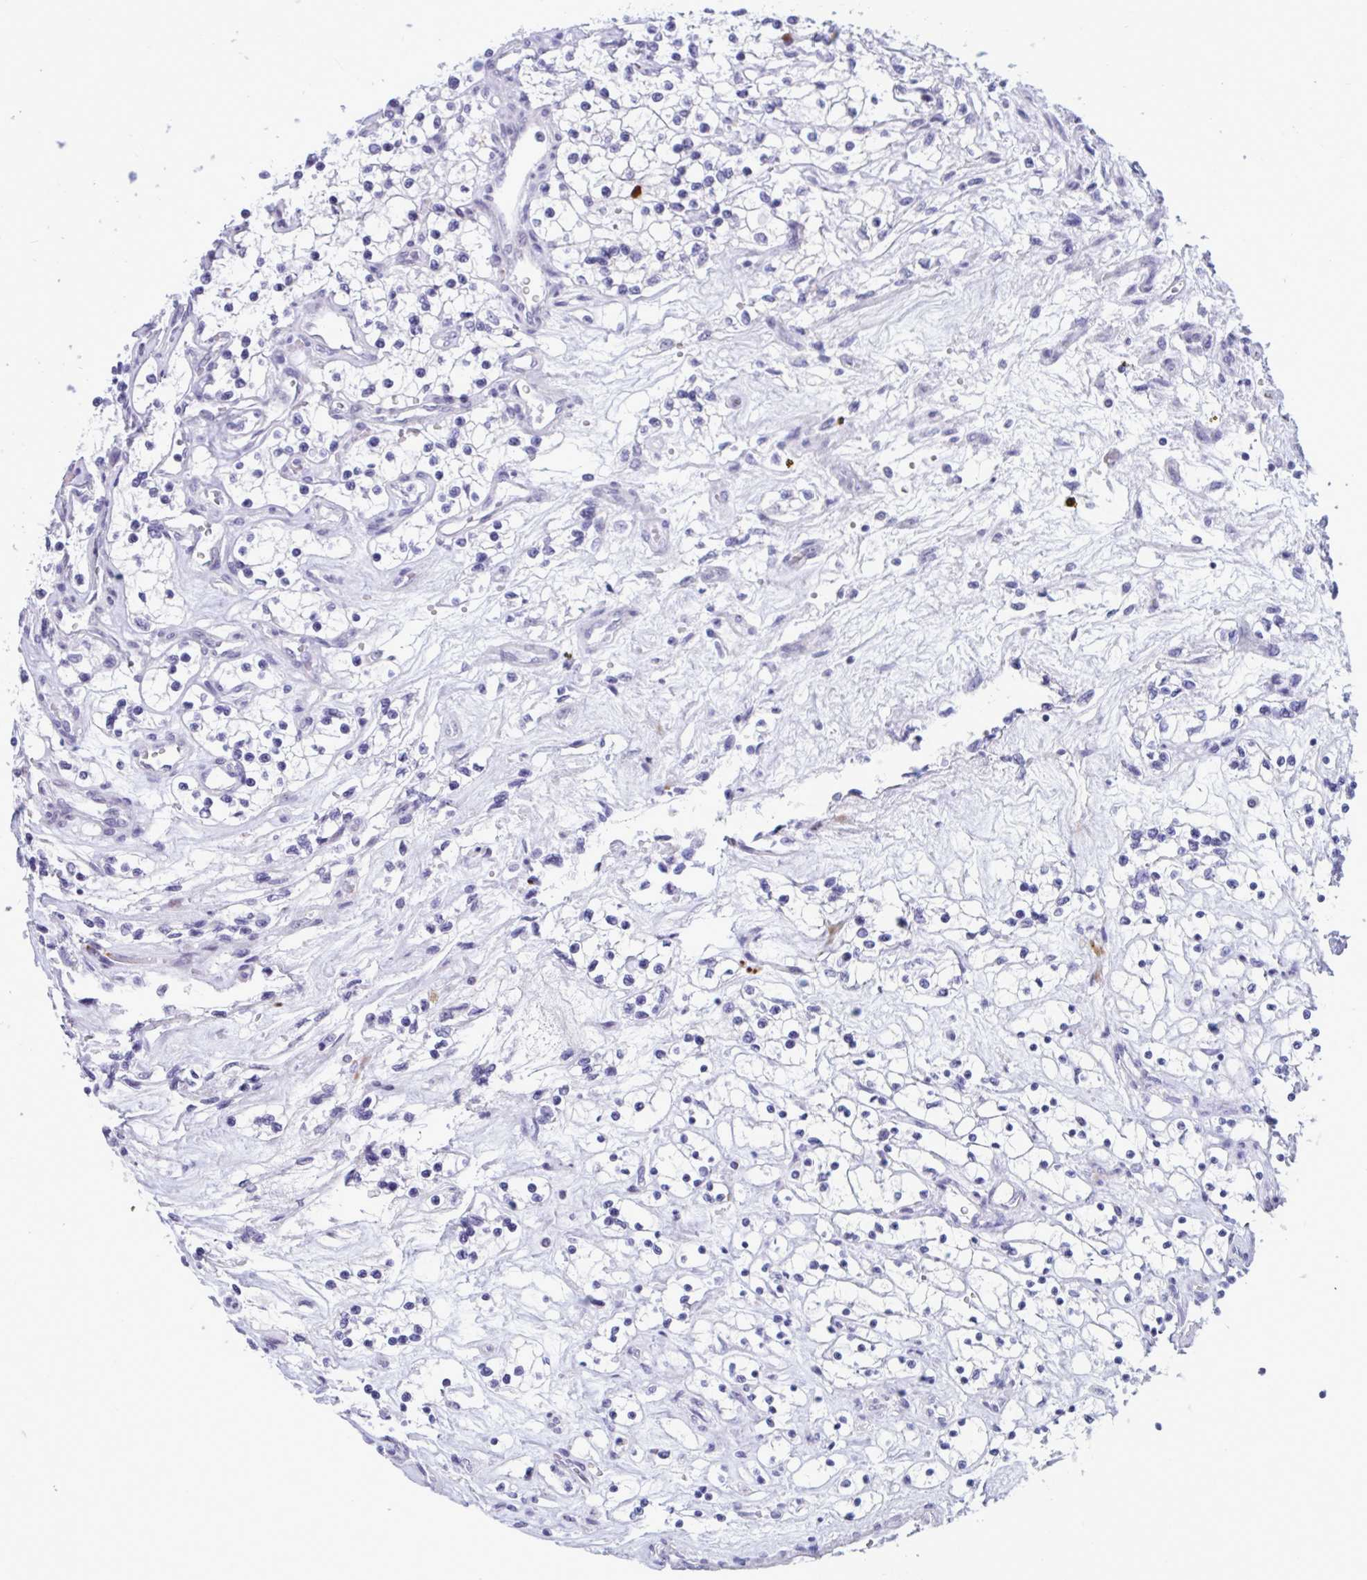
{"staining": {"intensity": "negative", "quantity": "none", "location": "none"}, "tissue": "renal cancer", "cell_type": "Tumor cells", "image_type": "cancer", "snomed": [{"axis": "morphology", "description": "Adenocarcinoma, NOS"}, {"axis": "topography", "description": "Kidney"}], "caption": "Immunohistochemistry (IHC) of renal adenocarcinoma exhibits no positivity in tumor cells.", "gene": "DOCK11", "patient": {"sex": "female", "age": 69}}